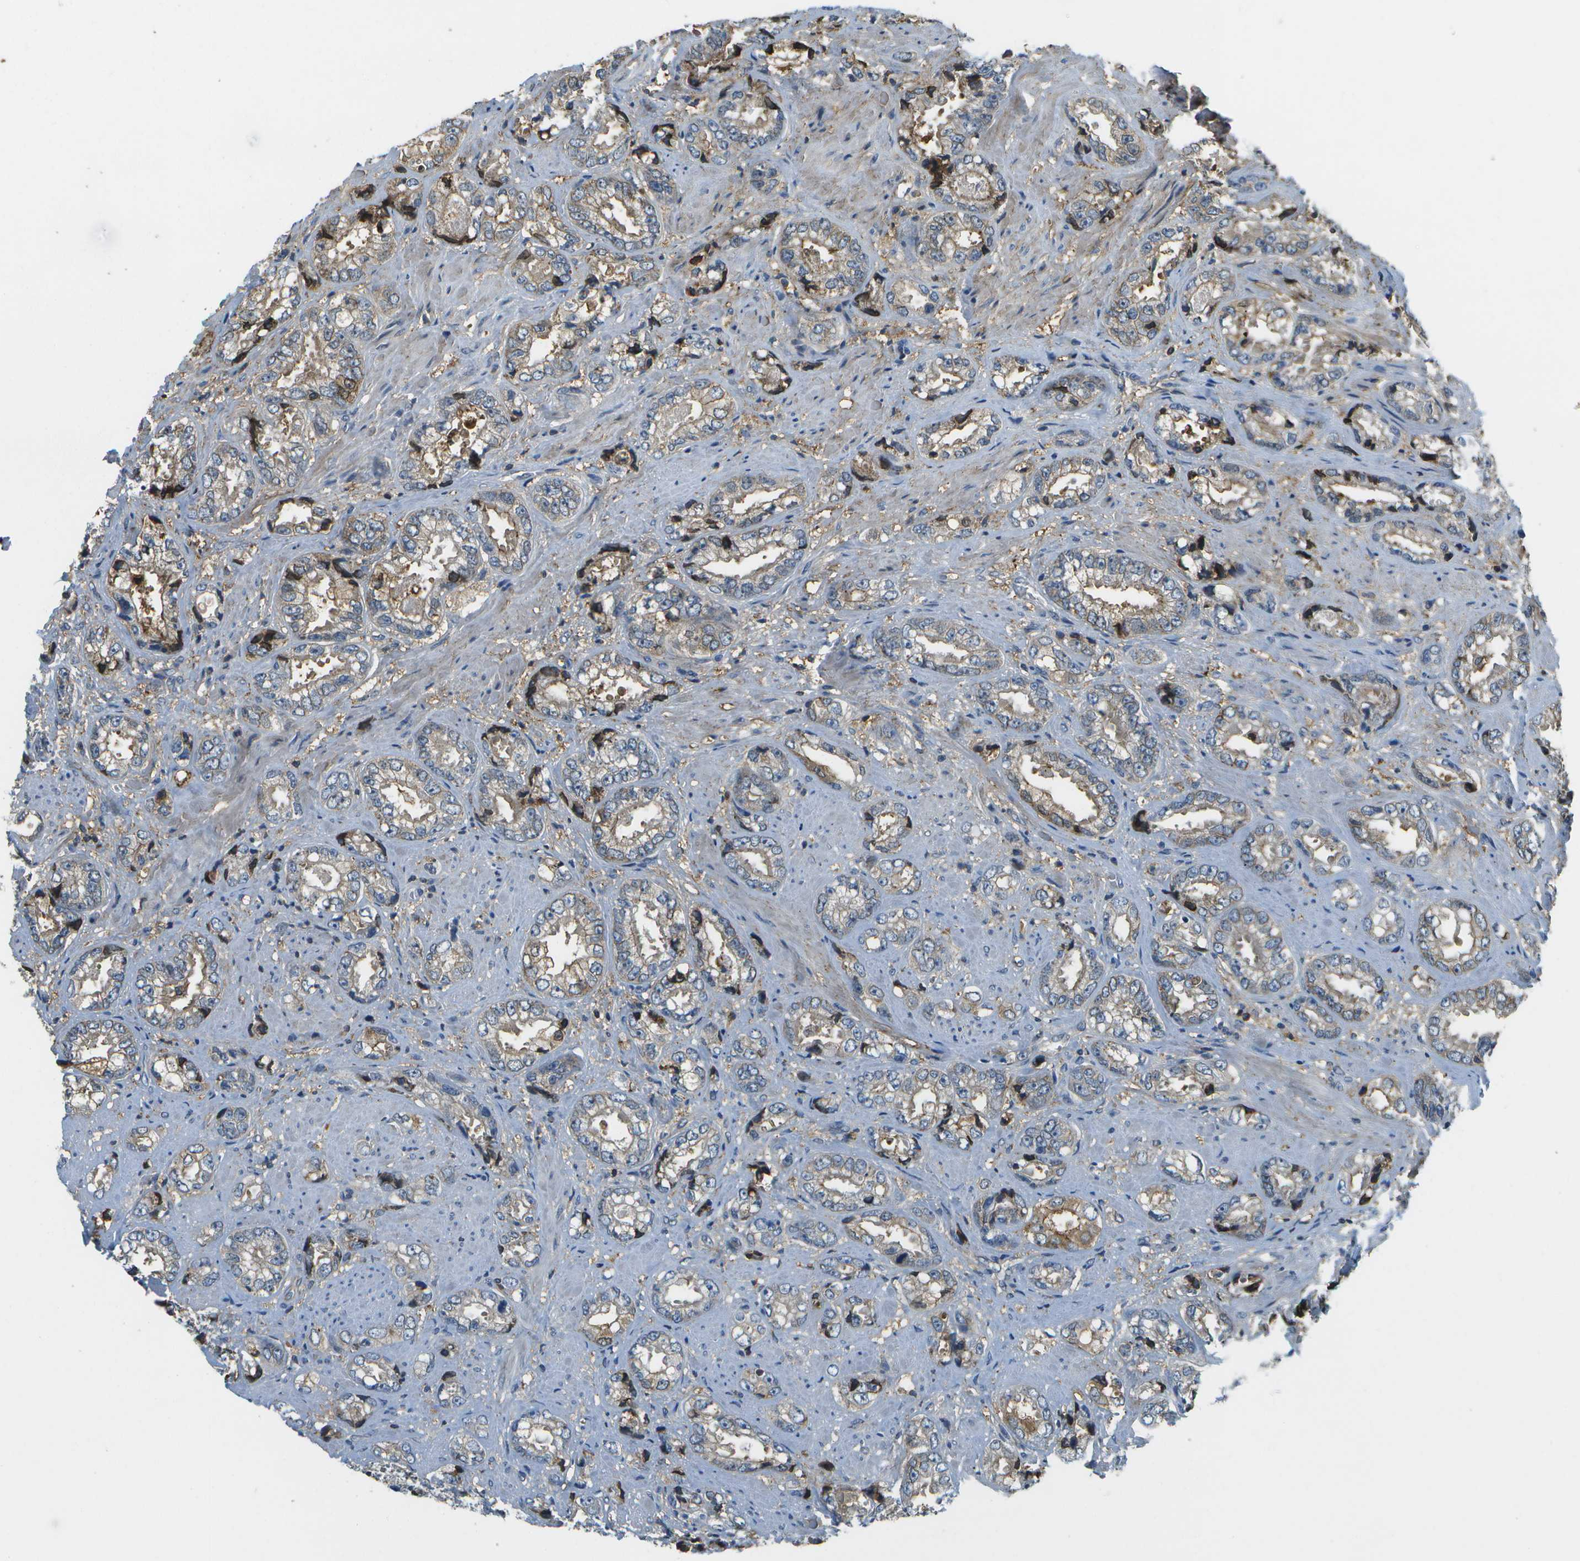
{"staining": {"intensity": "moderate", "quantity": "<25%", "location": "cytoplasmic/membranous"}, "tissue": "prostate cancer", "cell_type": "Tumor cells", "image_type": "cancer", "snomed": [{"axis": "morphology", "description": "Adenocarcinoma, High grade"}, {"axis": "topography", "description": "Prostate"}], "caption": "Immunohistochemical staining of prostate cancer shows low levels of moderate cytoplasmic/membranous positivity in about <25% of tumor cells. (IHC, brightfield microscopy, high magnification).", "gene": "LRRC66", "patient": {"sex": "male", "age": 61}}